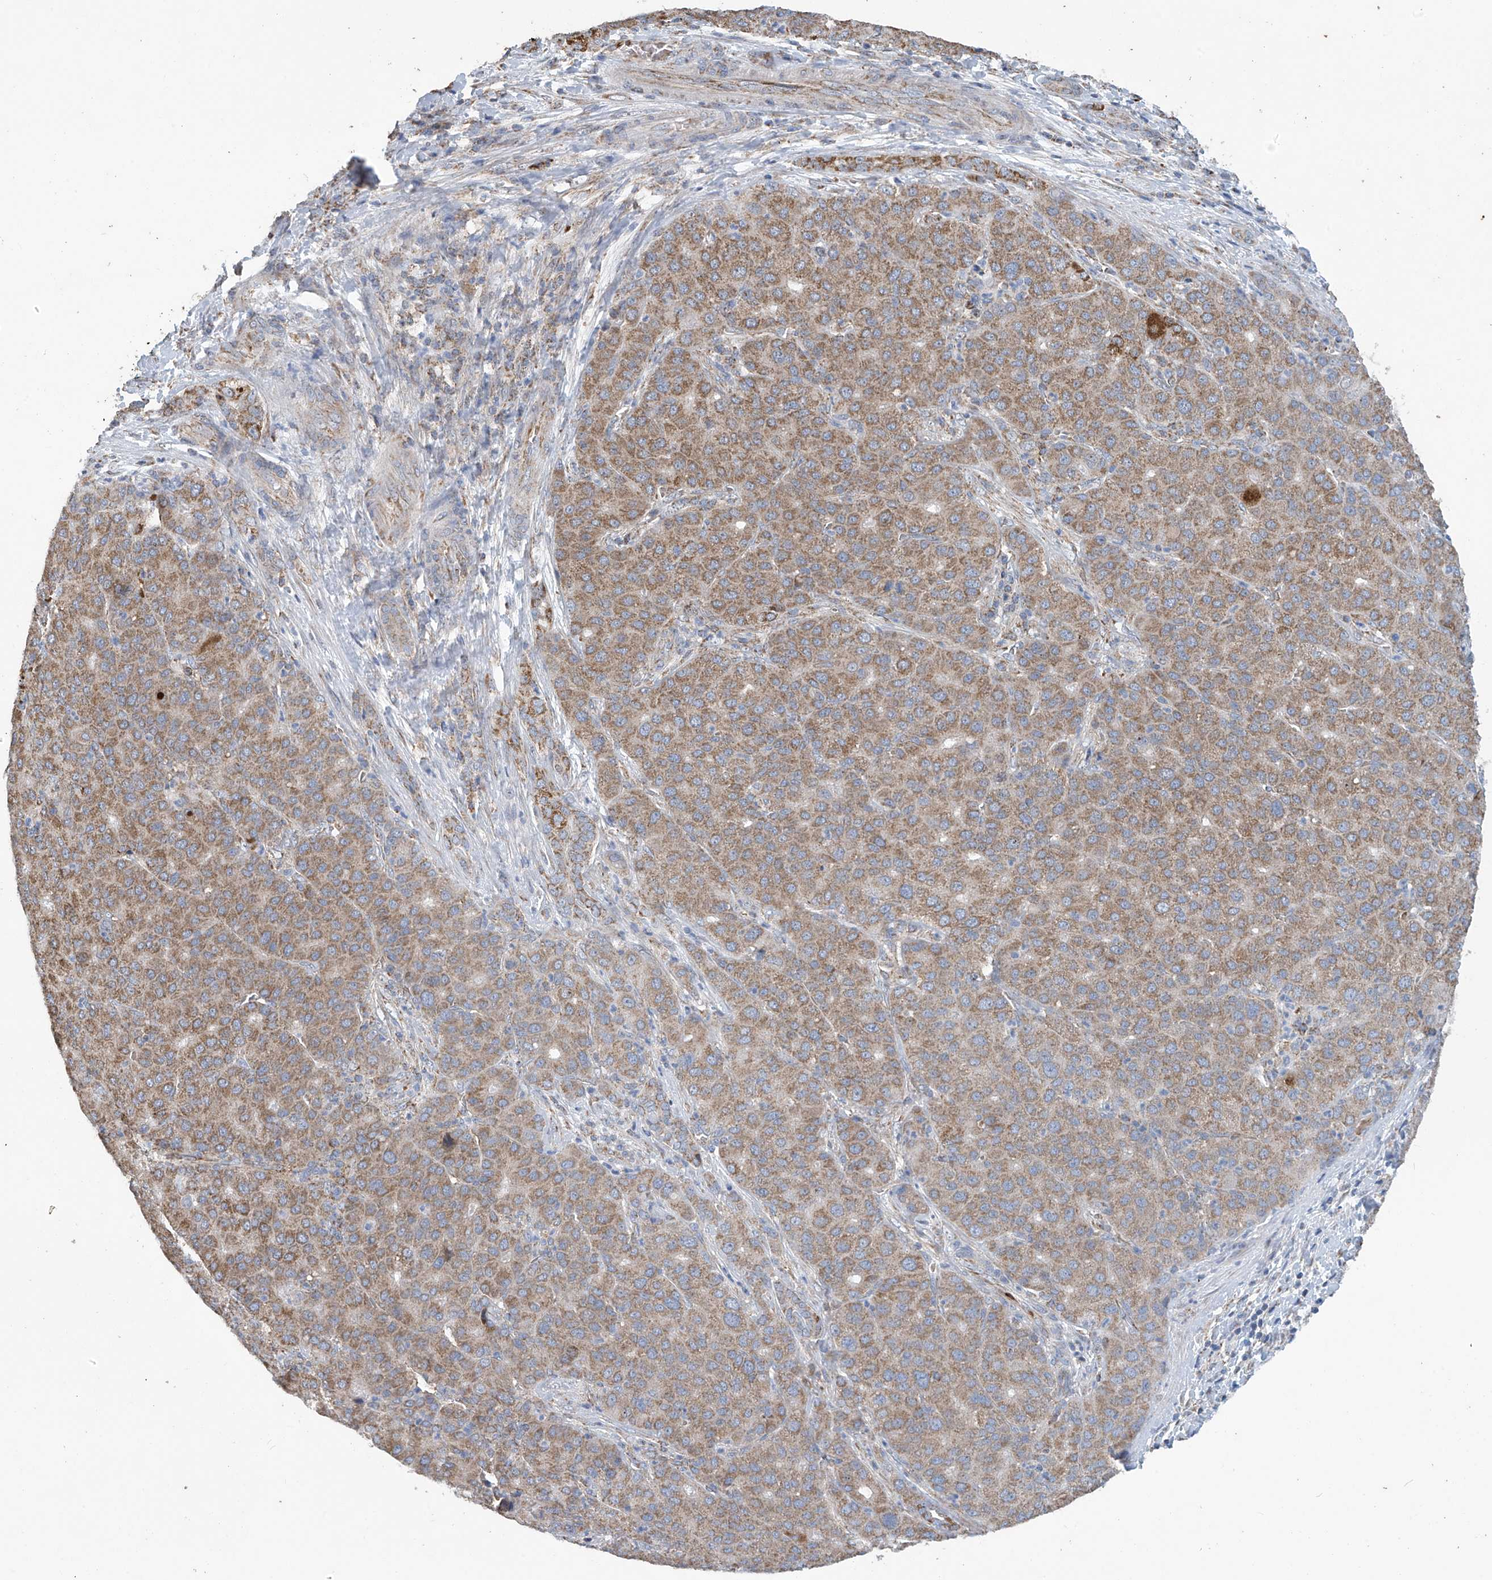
{"staining": {"intensity": "moderate", "quantity": ">75%", "location": "cytoplasmic/membranous"}, "tissue": "liver cancer", "cell_type": "Tumor cells", "image_type": "cancer", "snomed": [{"axis": "morphology", "description": "Carcinoma, Hepatocellular, NOS"}, {"axis": "topography", "description": "Liver"}], "caption": "Immunohistochemistry photomicrograph of human liver cancer (hepatocellular carcinoma) stained for a protein (brown), which exhibits medium levels of moderate cytoplasmic/membranous expression in about >75% of tumor cells.", "gene": "COMMD1", "patient": {"sex": "male", "age": 65}}